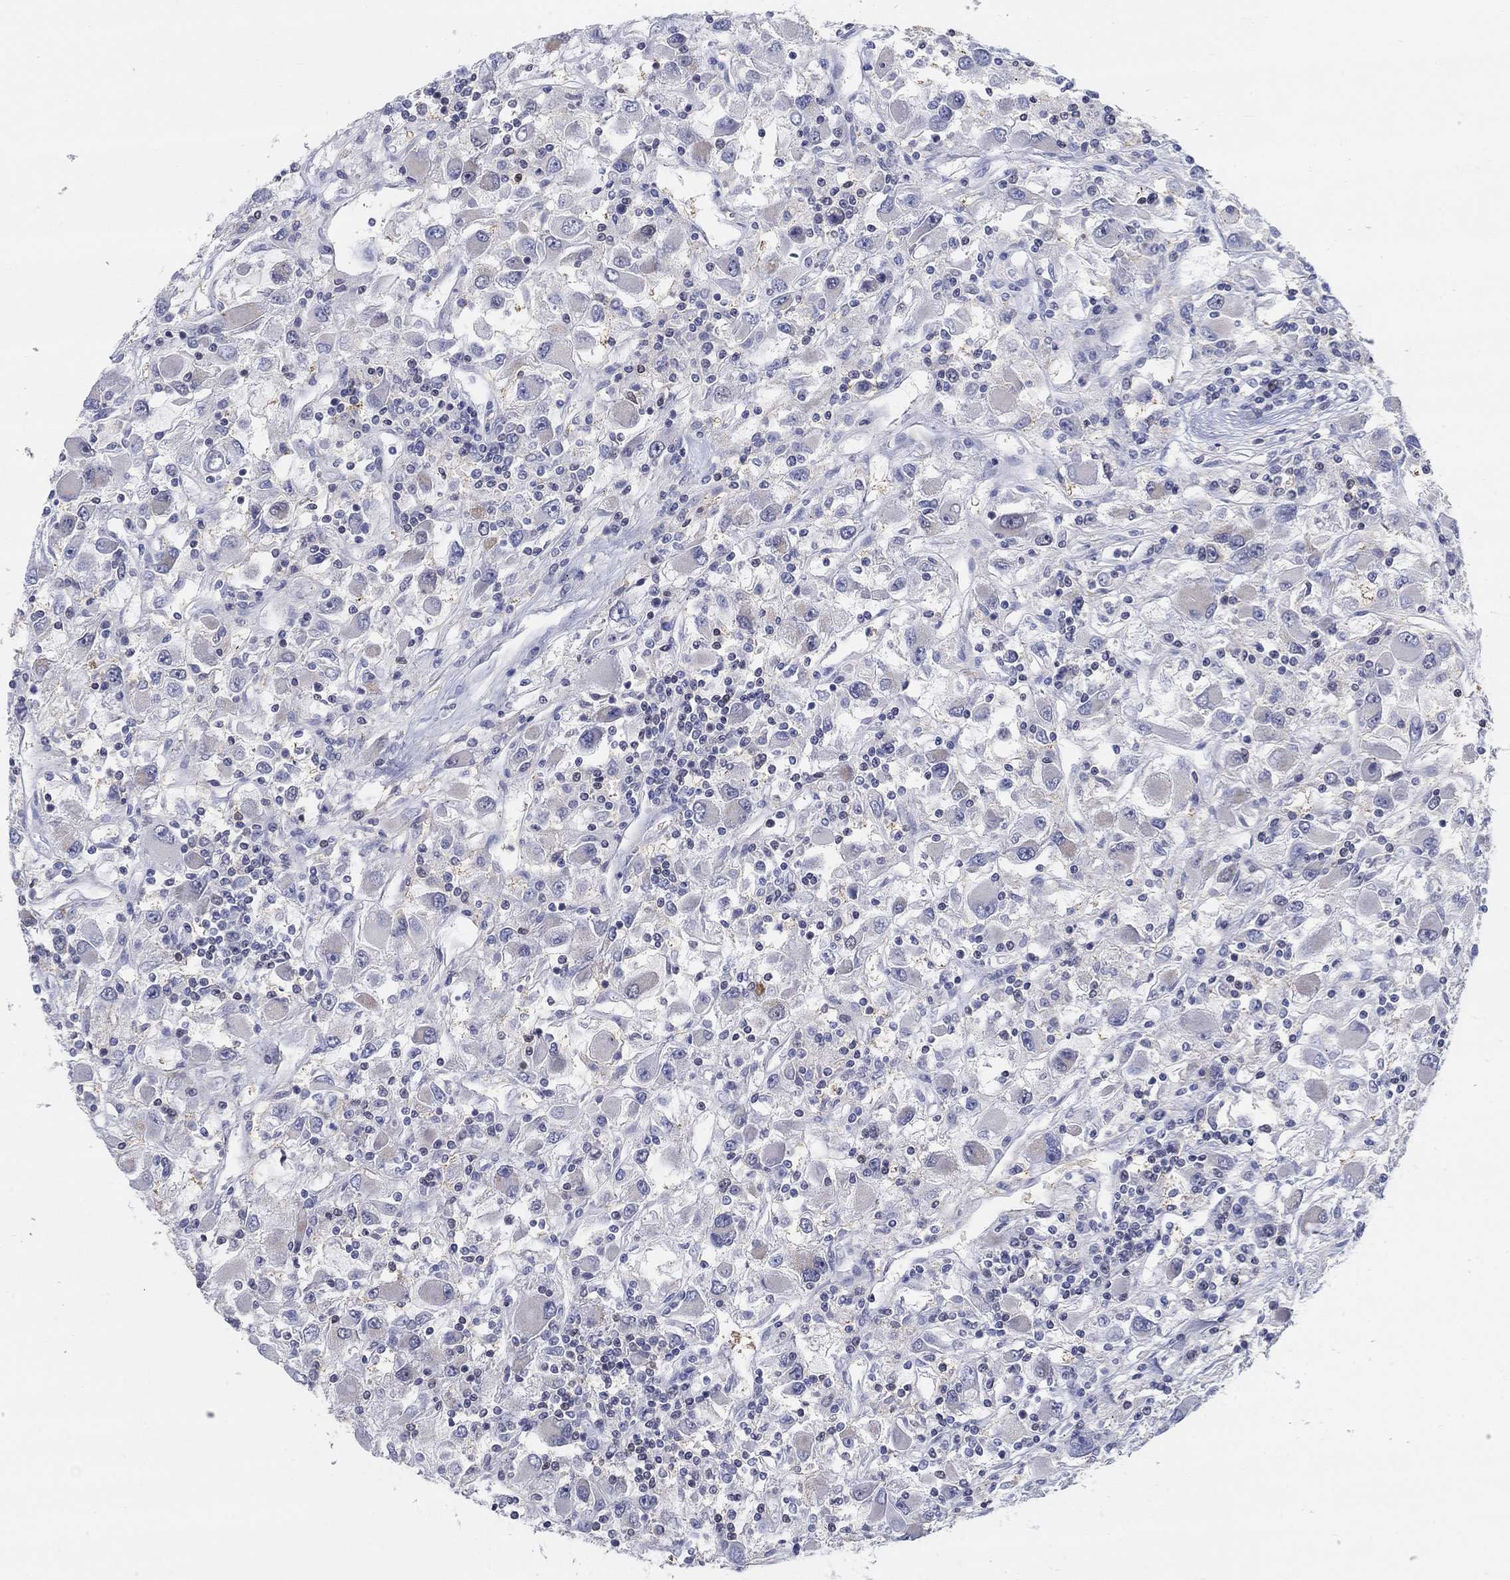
{"staining": {"intensity": "negative", "quantity": "none", "location": "none"}, "tissue": "renal cancer", "cell_type": "Tumor cells", "image_type": "cancer", "snomed": [{"axis": "morphology", "description": "Adenocarcinoma, NOS"}, {"axis": "topography", "description": "Kidney"}], "caption": "Immunohistochemistry (IHC) photomicrograph of human renal adenocarcinoma stained for a protein (brown), which reveals no positivity in tumor cells. (DAB IHC, high magnification).", "gene": "CENPE", "patient": {"sex": "female", "age": 67}}